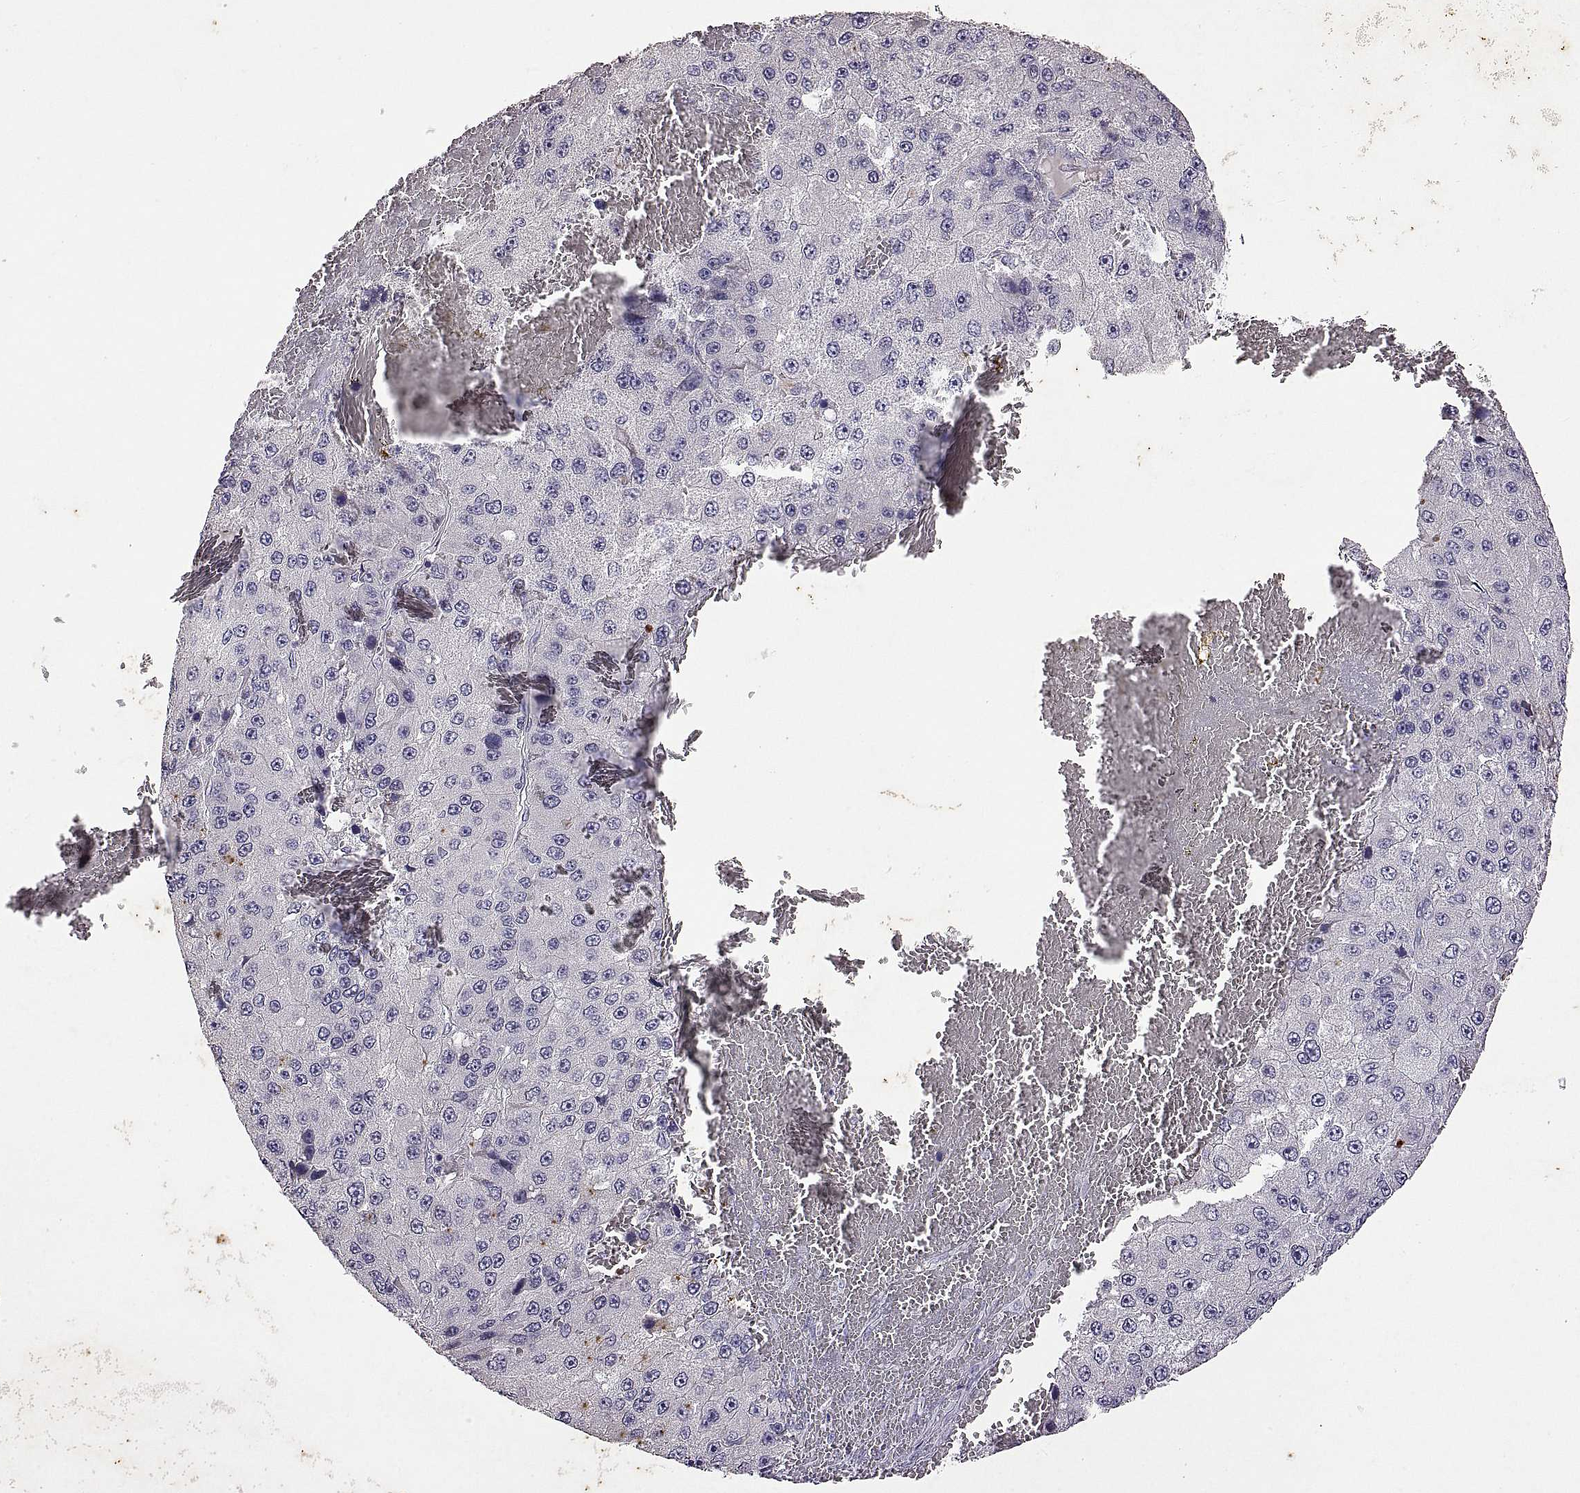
{"staining": {"intensity": "negative", "quantity": "none", "location": "none"}, "tissue": "liver cancer", "cell_type": "Tumor cells", "image_type": "cancer", "snomed": [{"axis": "morphology", "description": "Carcinoma, Hepatocellular, NOS"}, {"axis": "topography", "description": "Liver"}], "caption": "Immunohistochemical staining of human hepatocellular carcinoma (liver) shows no significant positivity in tumor cells.", "gene": "DEFB136", "patient": {"sex": "female", "age": 73}}